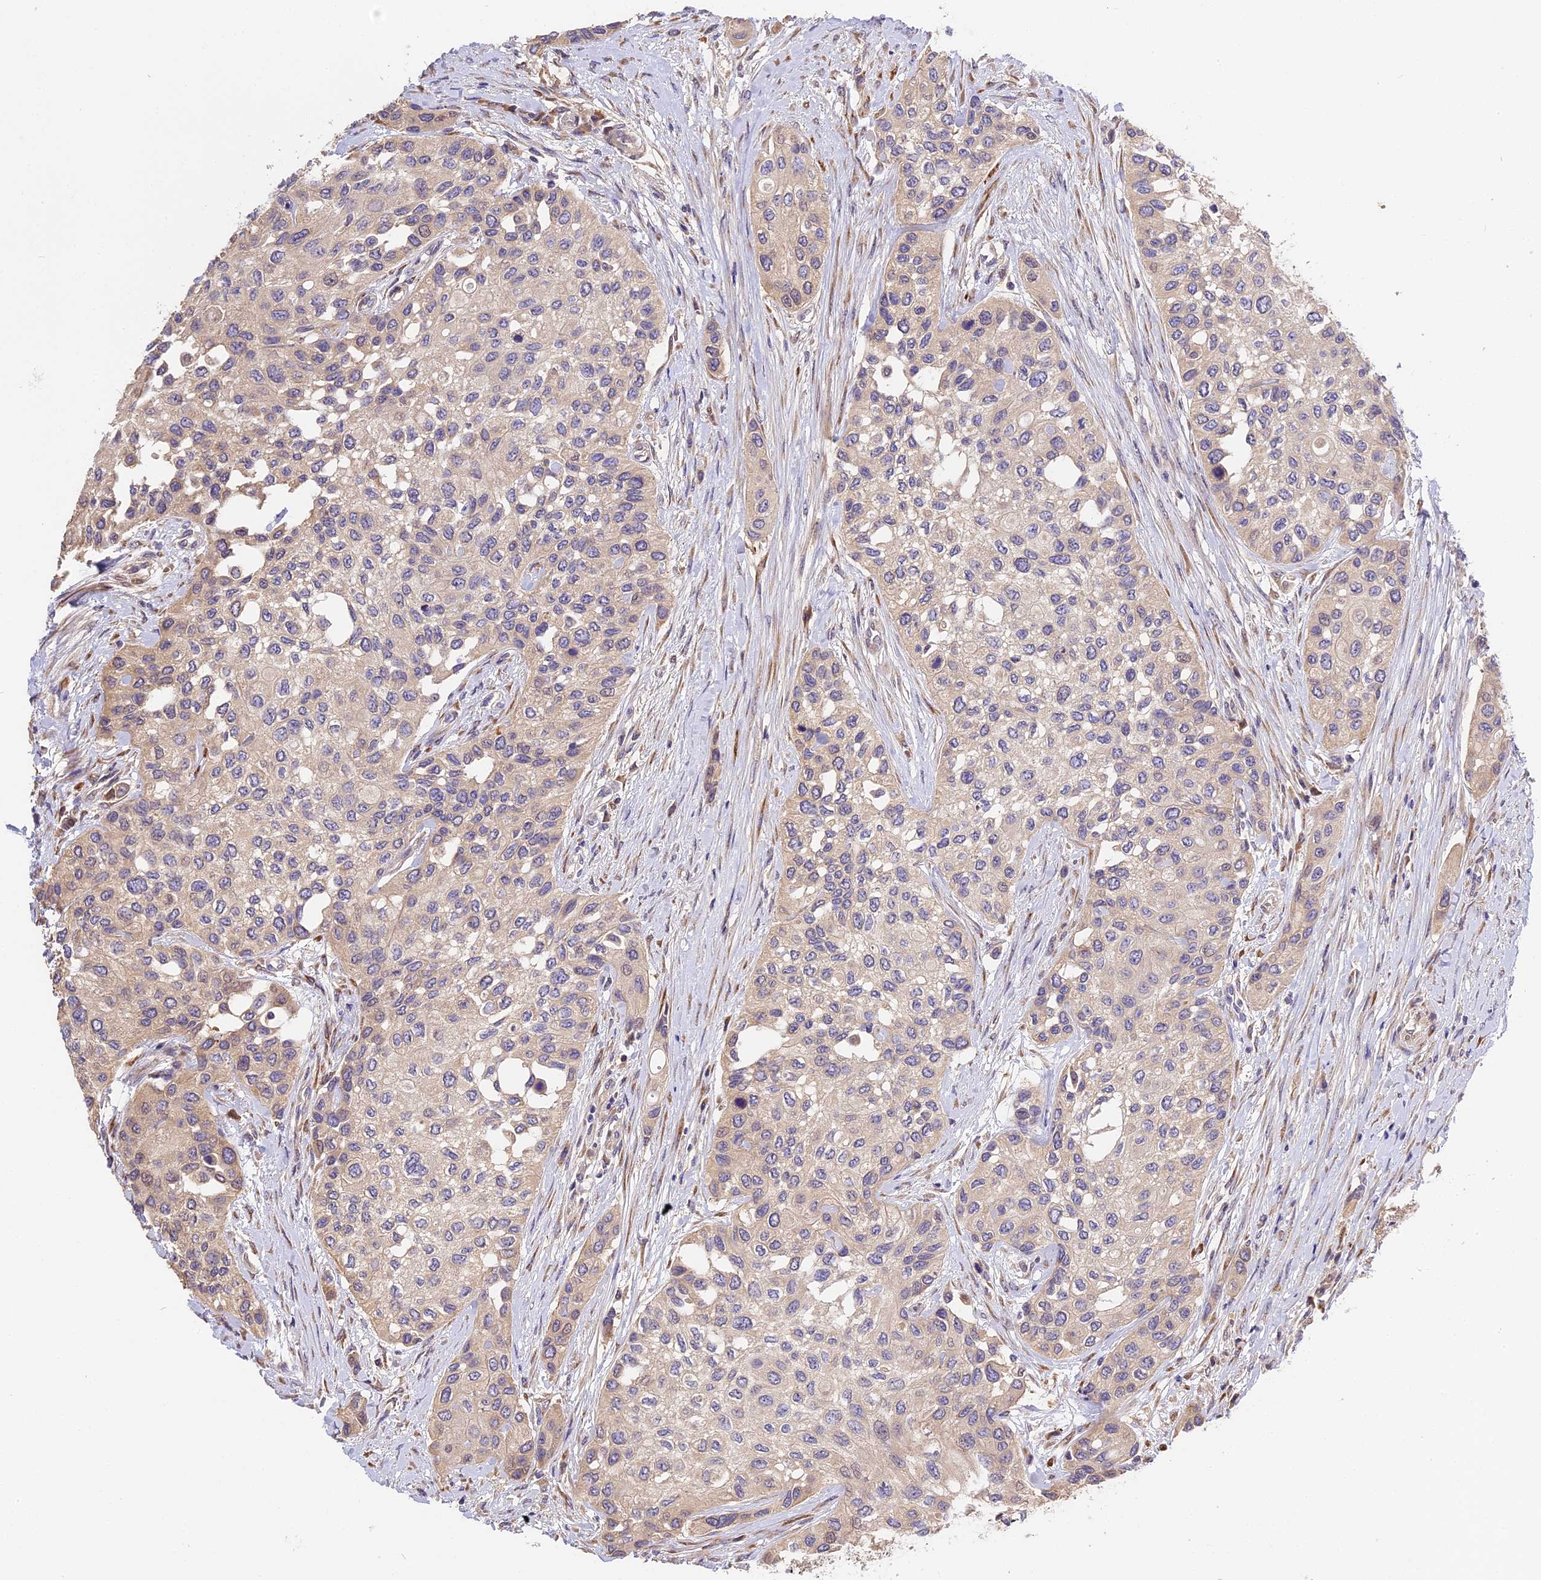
{"staining": {"intensity": "weak", "quantity": "25%-75%", "location": "cytoplasmic/membranous"}, "tissue": "urothelial cancer", "cell_type": "Tumor cells", "image_type": "cancer", "snomed": [{"axis": "morphology", "description": "Normal tissue, NOS"}, {"axis": "morphology", "description": "Urothelial carcinoma, High grade"}, {"axis": "topography", "description": "Vascular tissue"}, {"axis": "topography", "description": "Urinary bladder"}], "caption": "High-power microscopy captured an immunohistochemistry (IHC) micrograph of urothelial cancer, revealing weak cytoplasmic/membranous staining in about 25%-75% of tumor cells. (DAB (3,3'-diaminobenzidine) IHC with brightfield microscopy, high magnification).", "gene": "BSCL2", "patient": {"sex": "female", "age": 56}}